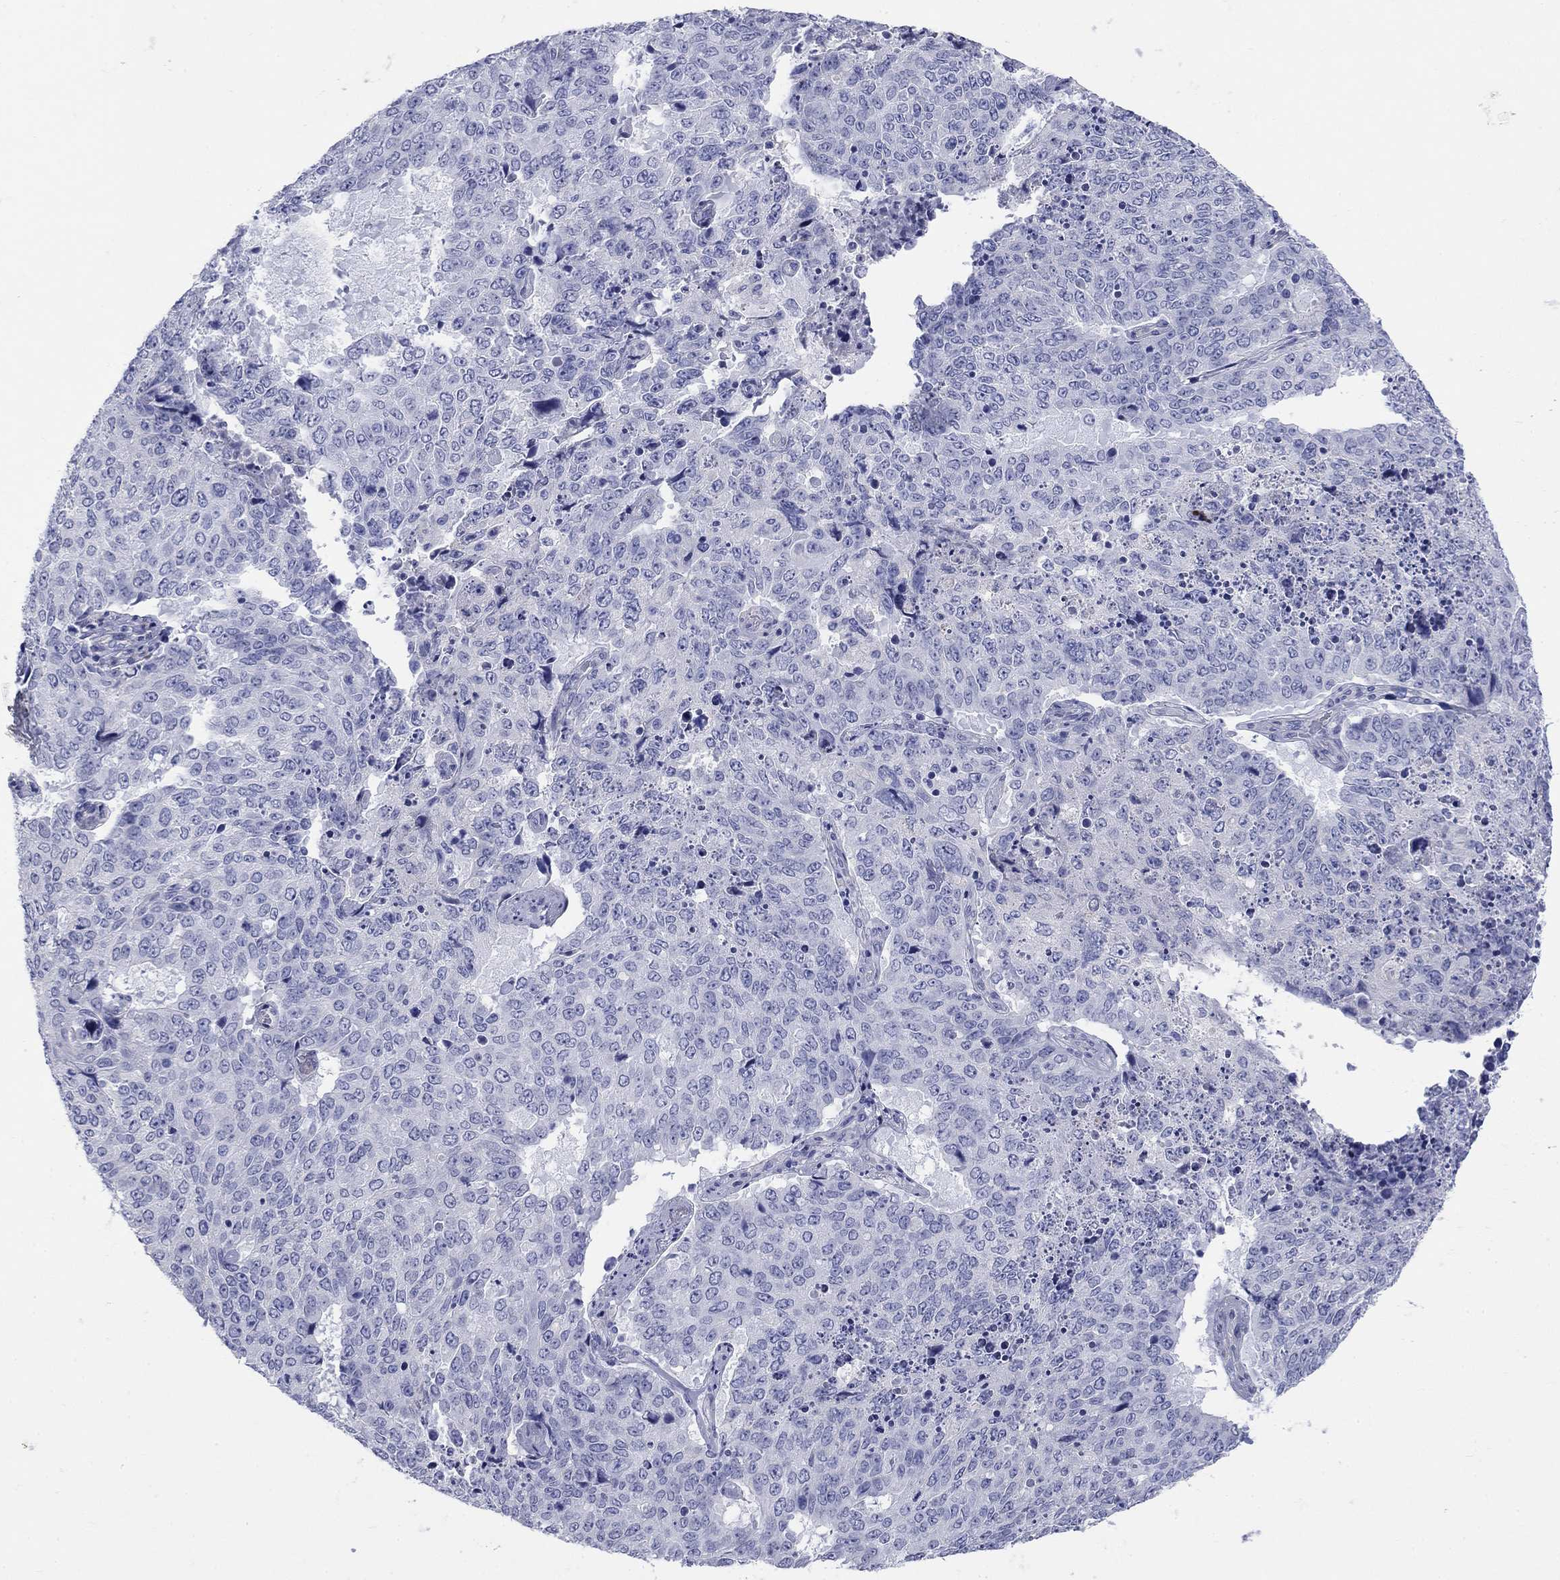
{"staining": {"intensity": "negative", "quantity": "none", "location": "none"}, "tissue": "lung cancer", "cell_type": "Tumor cells", "image_type": "cancer", "snomed": [{"axis": "morphology", "description": "Normal tissue, NOS"}, {"axis": "morphology", "description": "Squamous cell carcinoma, NOS"}, {"axis": "topography", "description": "Bronchus"}, {"axis": "topography", "description": "Lung"}], "caption": "This is a histopathology image of immunohistochemistry (IHC) staining of lung cancer, which shows no staining in tumor cells.", "gene": "PRKCG", "patient": {"sex": "male", "age": 64}}